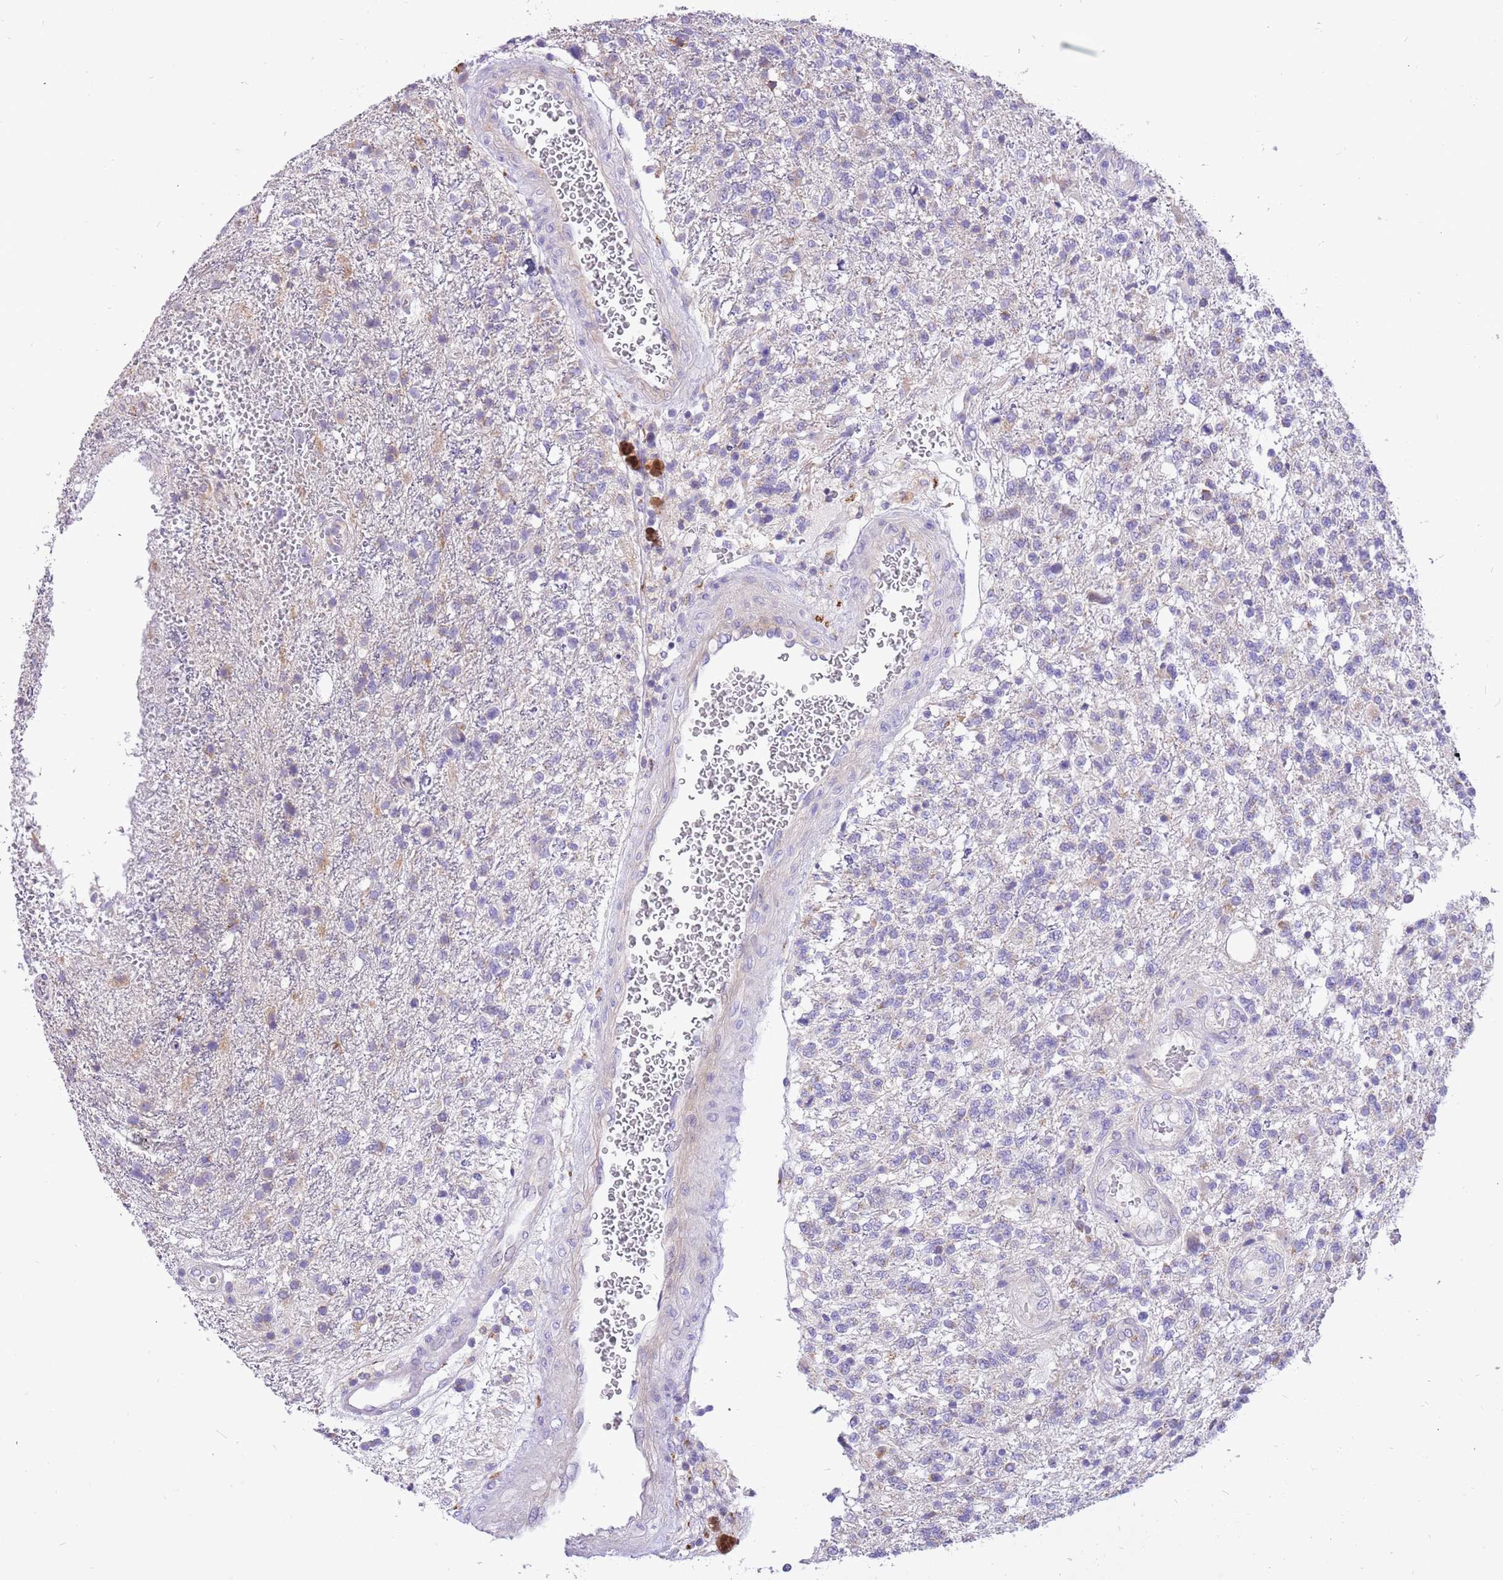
{"staining": {"intensity": "negative", "quantity": "none", "location": "none"}, "tissue": "glioma", "cell_type": "Tumor cells", "image_type": "cancer", "snomed": [{"axis": "morphology", "description": "Glioma, malignant, High grade"}, {"axis": "topography", "description": "Brain"}], "caption": "A histopathology image of glioma stained for a protein reveals no brown staining in tumor cells. (DAB (3,3'-diaminobenzidine) immunohistochemistry (IHC), high magnification).", "gene": "COX17", "patient": {"sex": "male", "age": 56}}